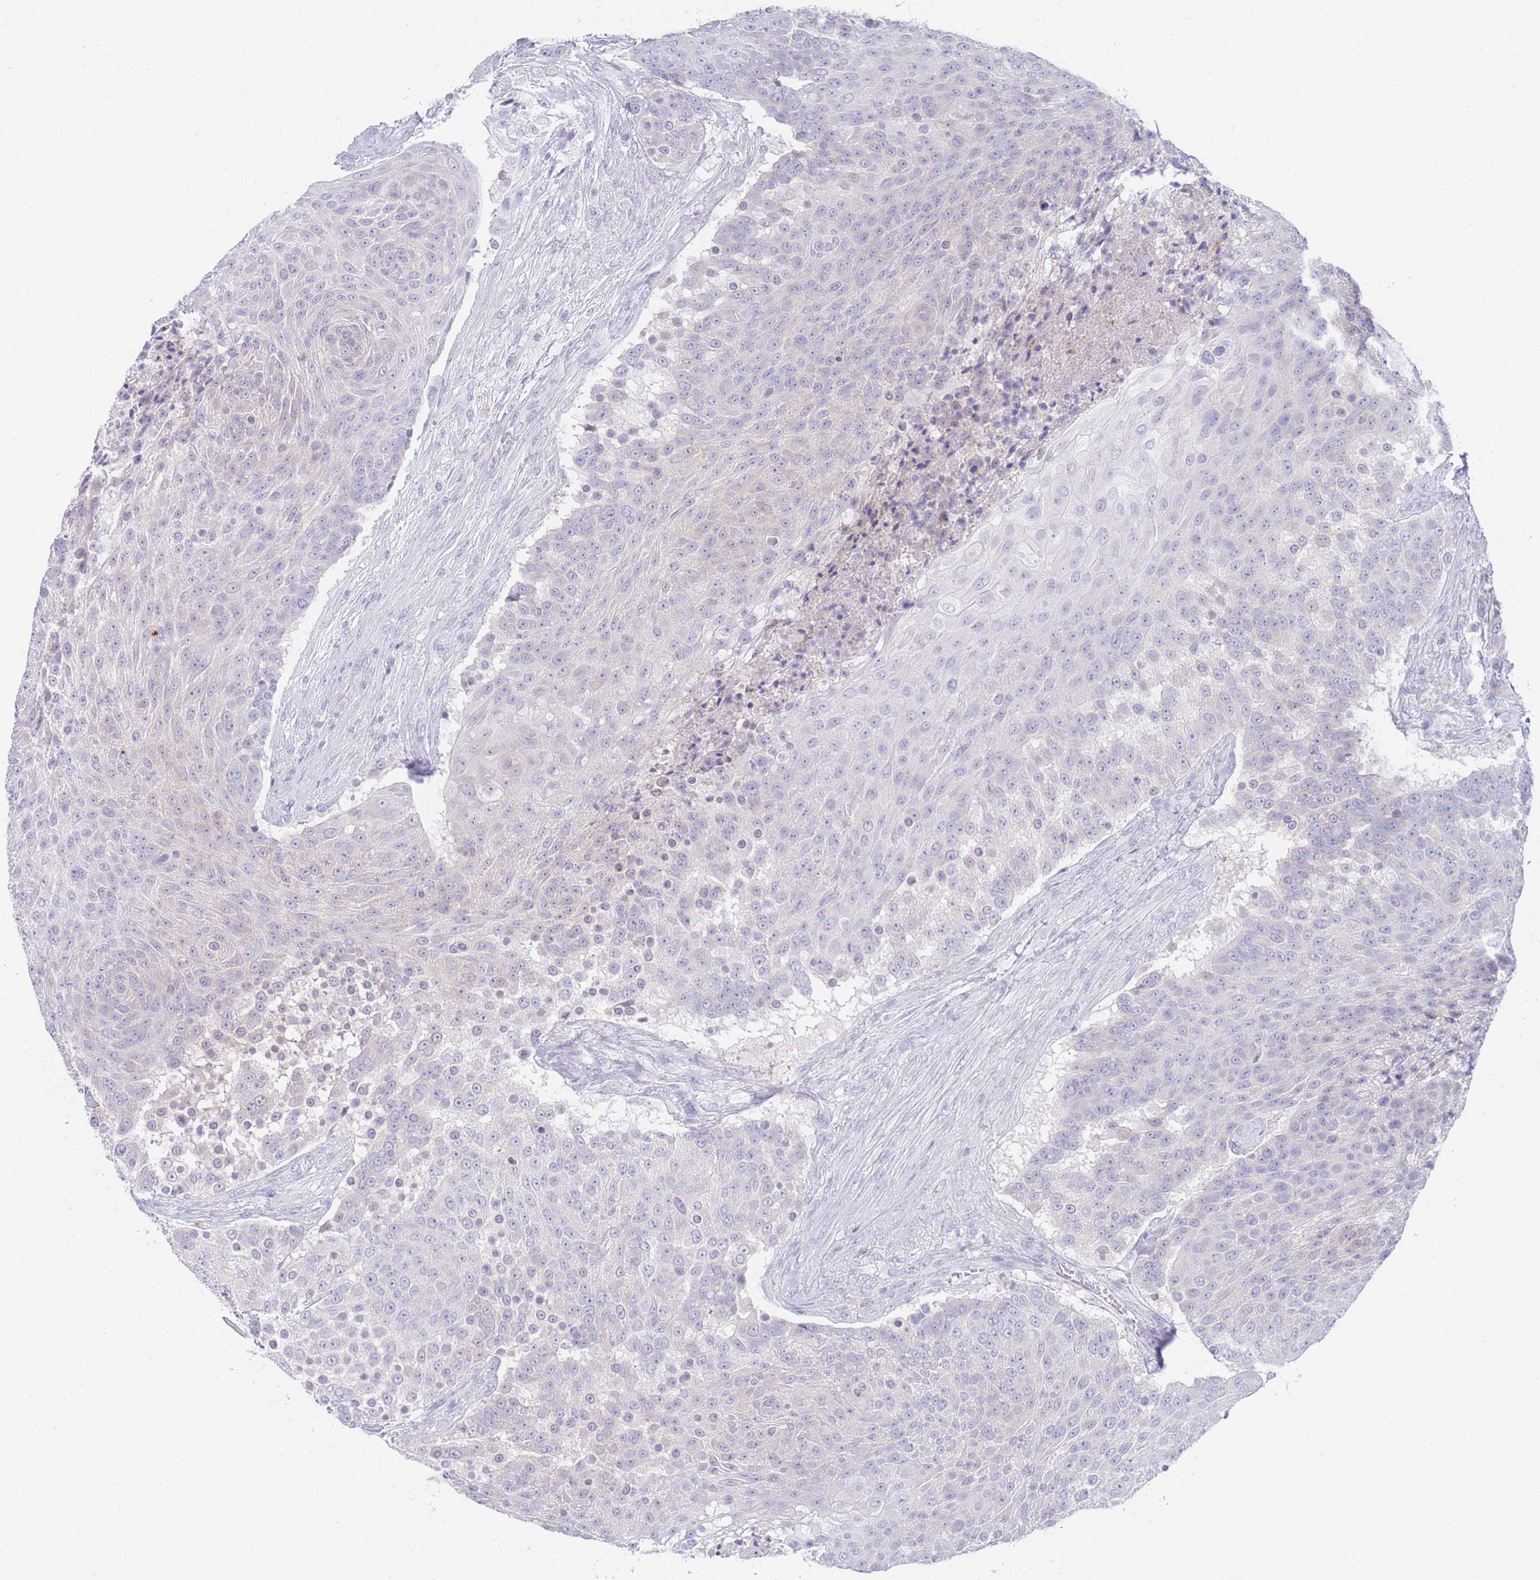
{"staining": {"intensity": "negative", "quantity": "none", "location": "none"}, "tissue": "urothelial cancer", "cell_type": "Tumor cells", "image_type": "cancer", "snomed": [{"axis": "morphology", "description": "Urothelial carcinoma, High grade"}, {"axis": "topography", "description": "Urinary bladder"}], "caption": "DAB immunohistochemical staining of human urothelial carcinoma (high-grade) exhibits no significant expression in tumor cells. (DAB (3,3'-diaminobenzidine) immunohistochemistry with hematoxylin counter stain).", "gene": "LRRC37A", "patient": {"sex": "female", "age": 63}}